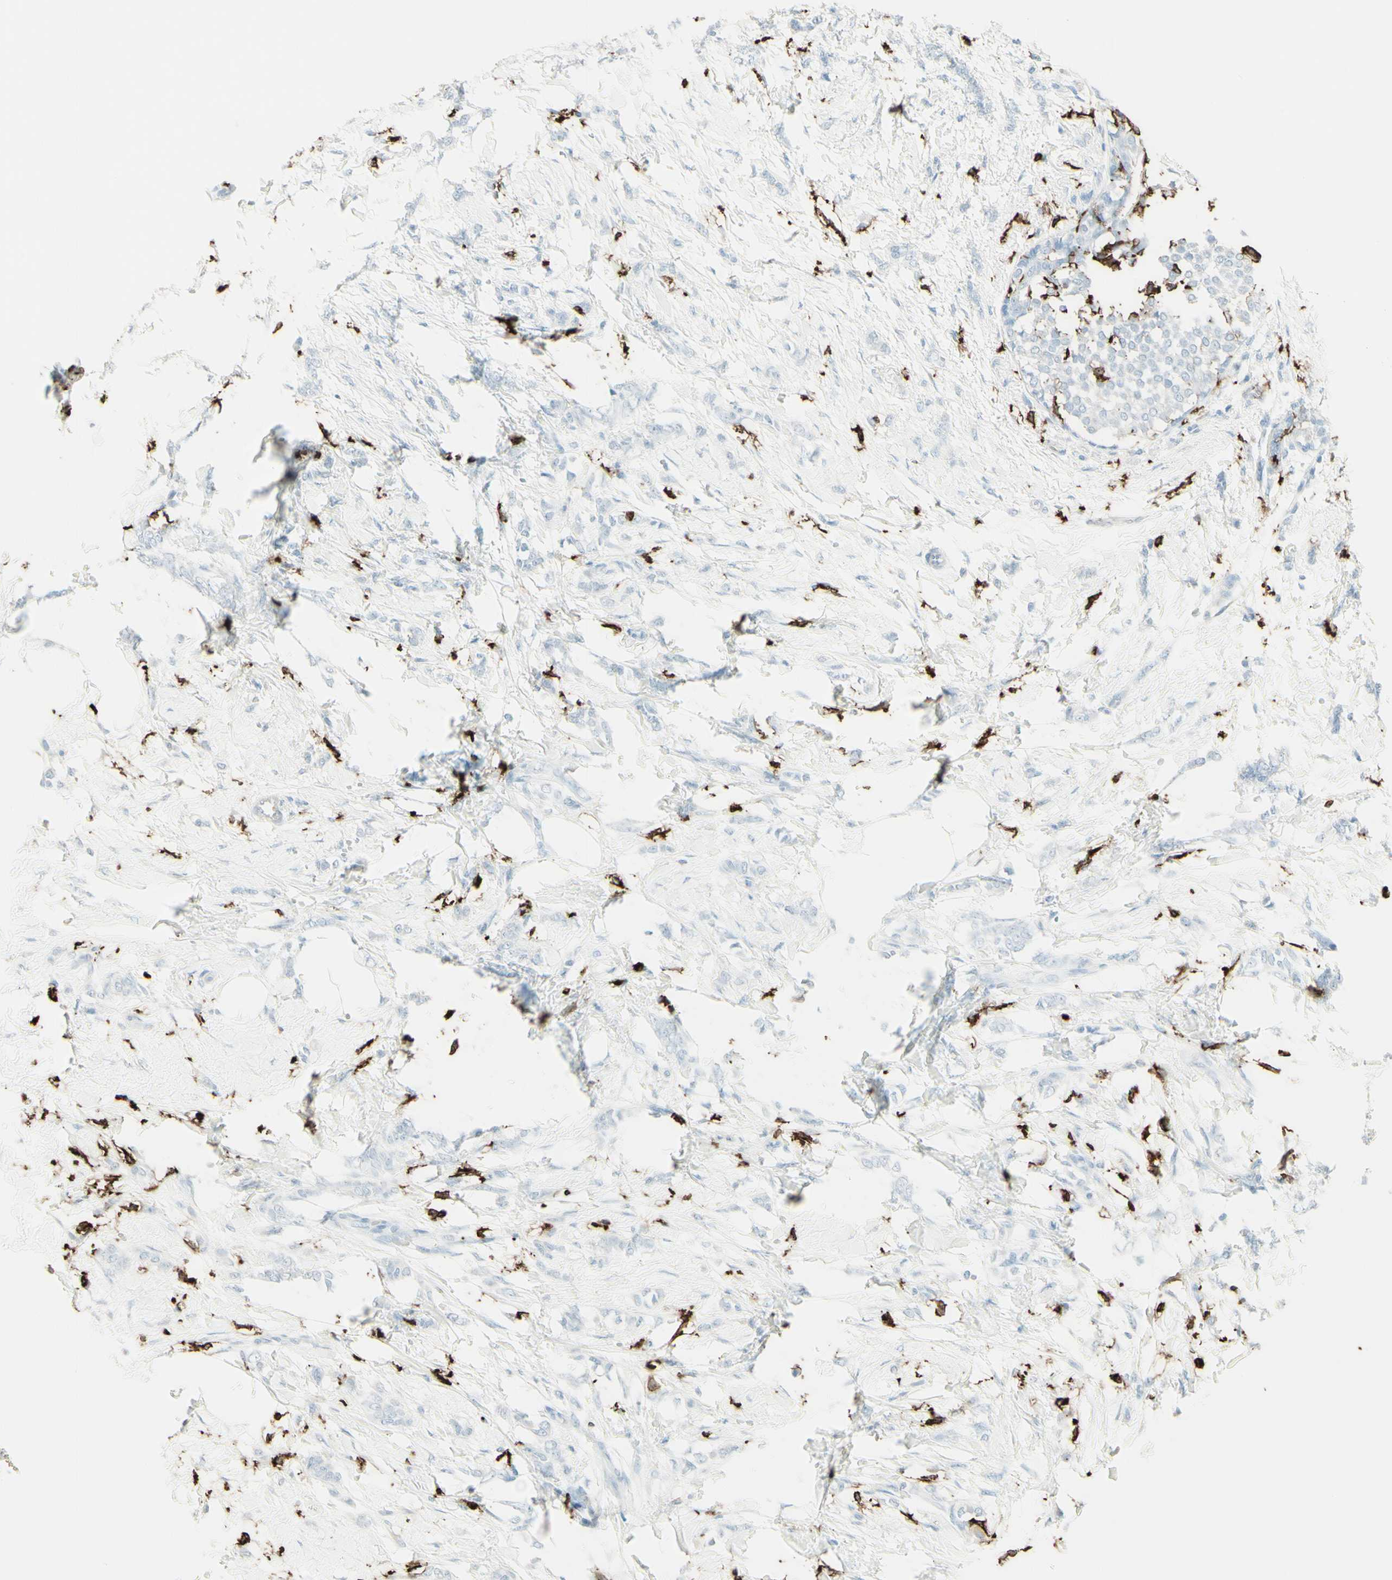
{"staining": {"intensity": "negative", "quantity": "none", "location": "none"}, "tissue": "breast cancer", "cell_type": "Tumor cells", "image_type": "cancer", "snomed": [{"axis": "morphology", "description": "Lobular carcinoma, in situ"}, {"axis": "morphology", "description": "Lobular carcinoma"}, {"axis": "topography", "description": "Breast"}], "caption": "Tumor cells show no significant protein staining in lobular carcinoma in situ (breast).", "gene": "HLA-DPB1", "patient": {"sex": "female", "age": 41}}